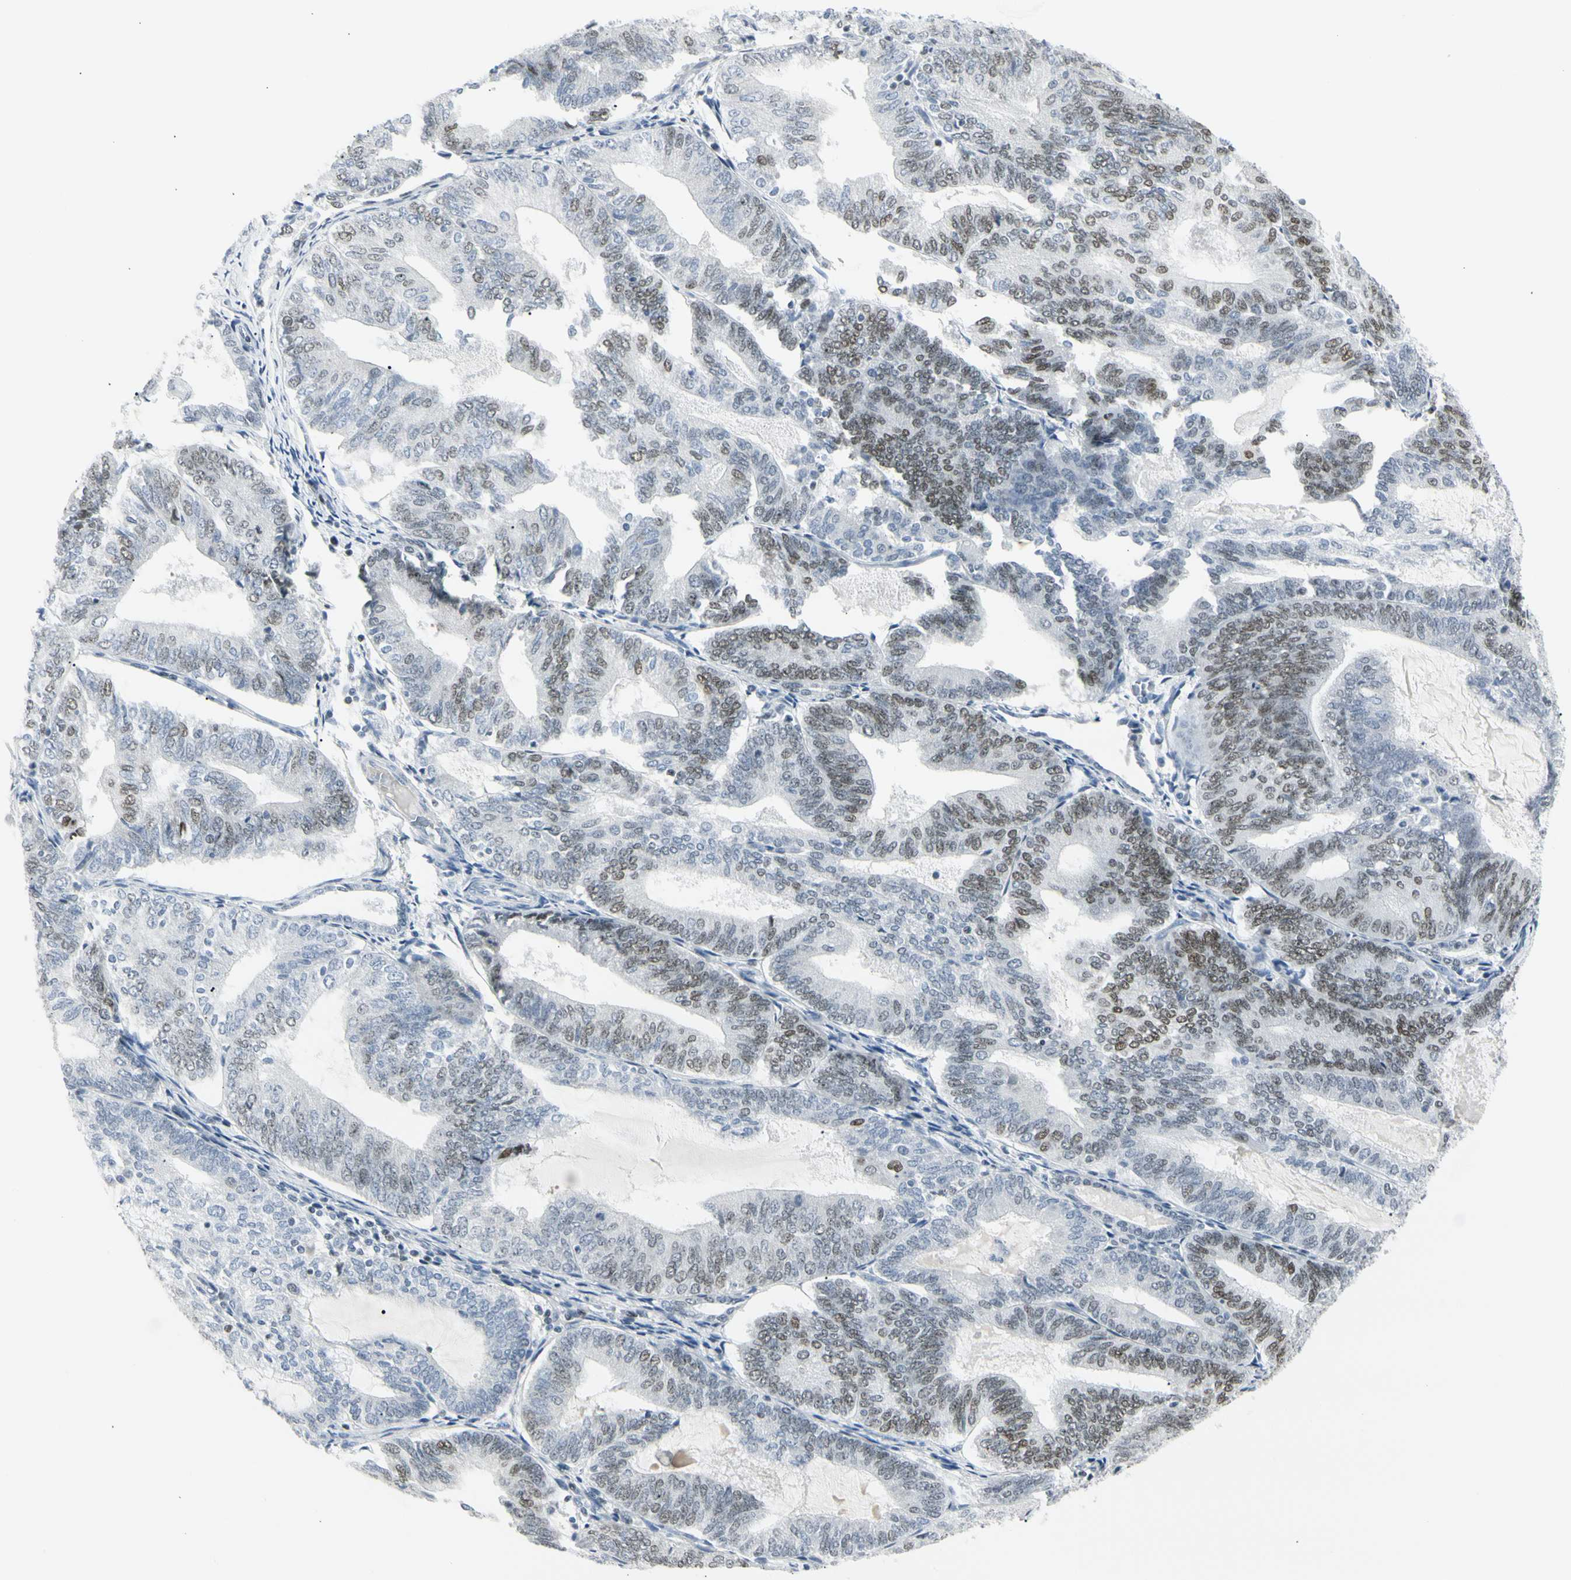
{"staining": {"intensity": "moderate", "quantity": "25%-75%", "location": "nuclear"}, "tissue": "endometrial cancer", "cell_type": "Tumor cells", "image_type": "cancer", "snomed": [{"axis": "morphology", "description": "Adenocarcinoma, NOS"}, {"axis": "topography", "description": "Endometrium"}], "caption": "Protein positivity by immunohistochemistry shows moderate nuclear positivity in approximately 25%-75% of tumor cells in endometrial cancer (adenocarcinoma).", "gene": "ZBTB7B", "patient": {"sex": "female", "age": 81}}